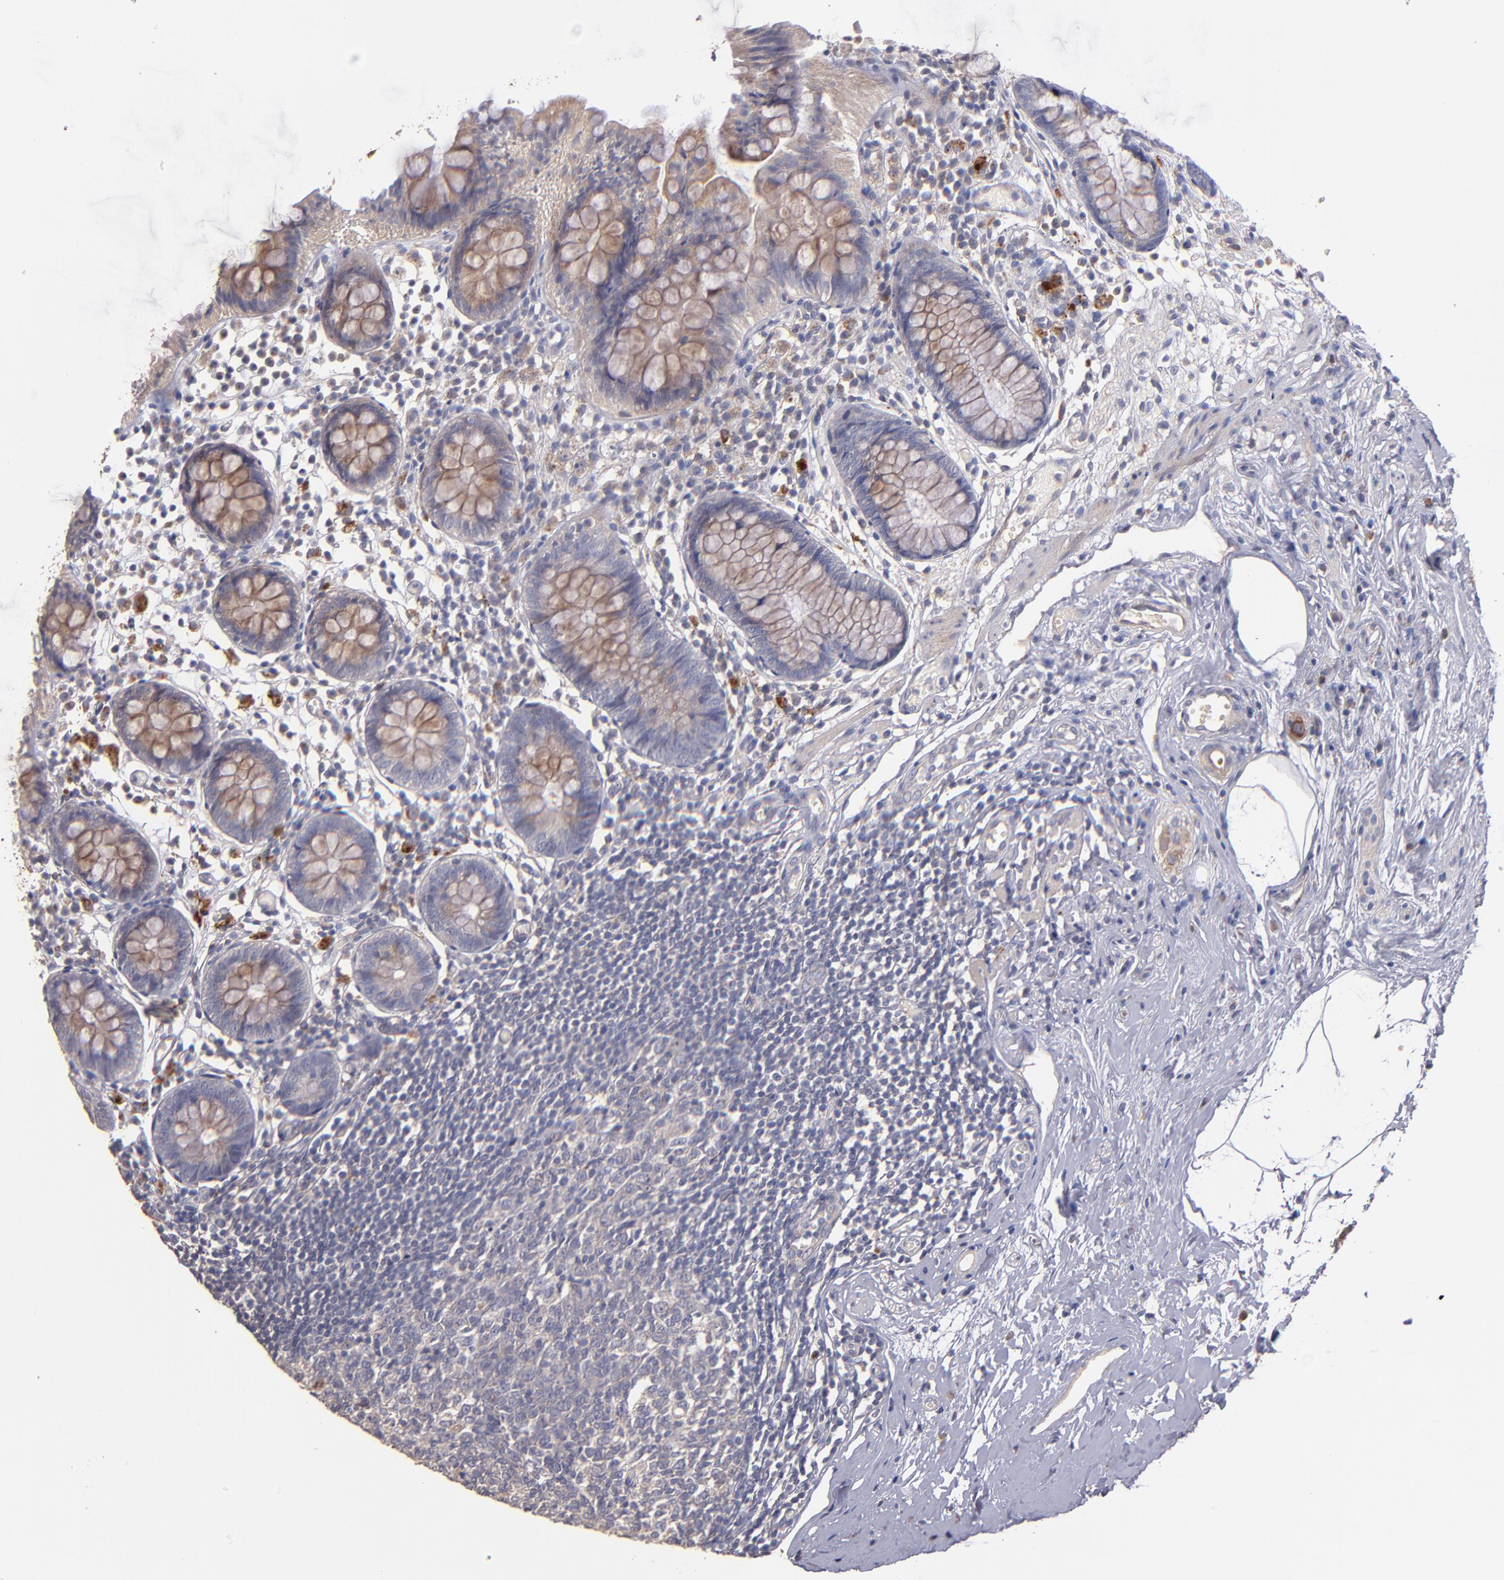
{"staining": {"intensity": "moderate", "quantity": "25%-75%", "location": "cytoplasmic/membranous"}, "tissue": "appendix", "cell_type": "Glandular cells", "image_type": "normal", "snomed": [{"axis": "morphology", "description": "Normal tissue, NOS"}, {"axis": "topography", "description": "Appendix"}], "caption": "Moderate cytoplasmic/membranous staining for a protein is appreciated in about 25%-75% of glandular cells of unremarkable appendix using immunohistochemistry.", "gene": "MAGEE1", "patient": {"sex": "male", "age": 38}}